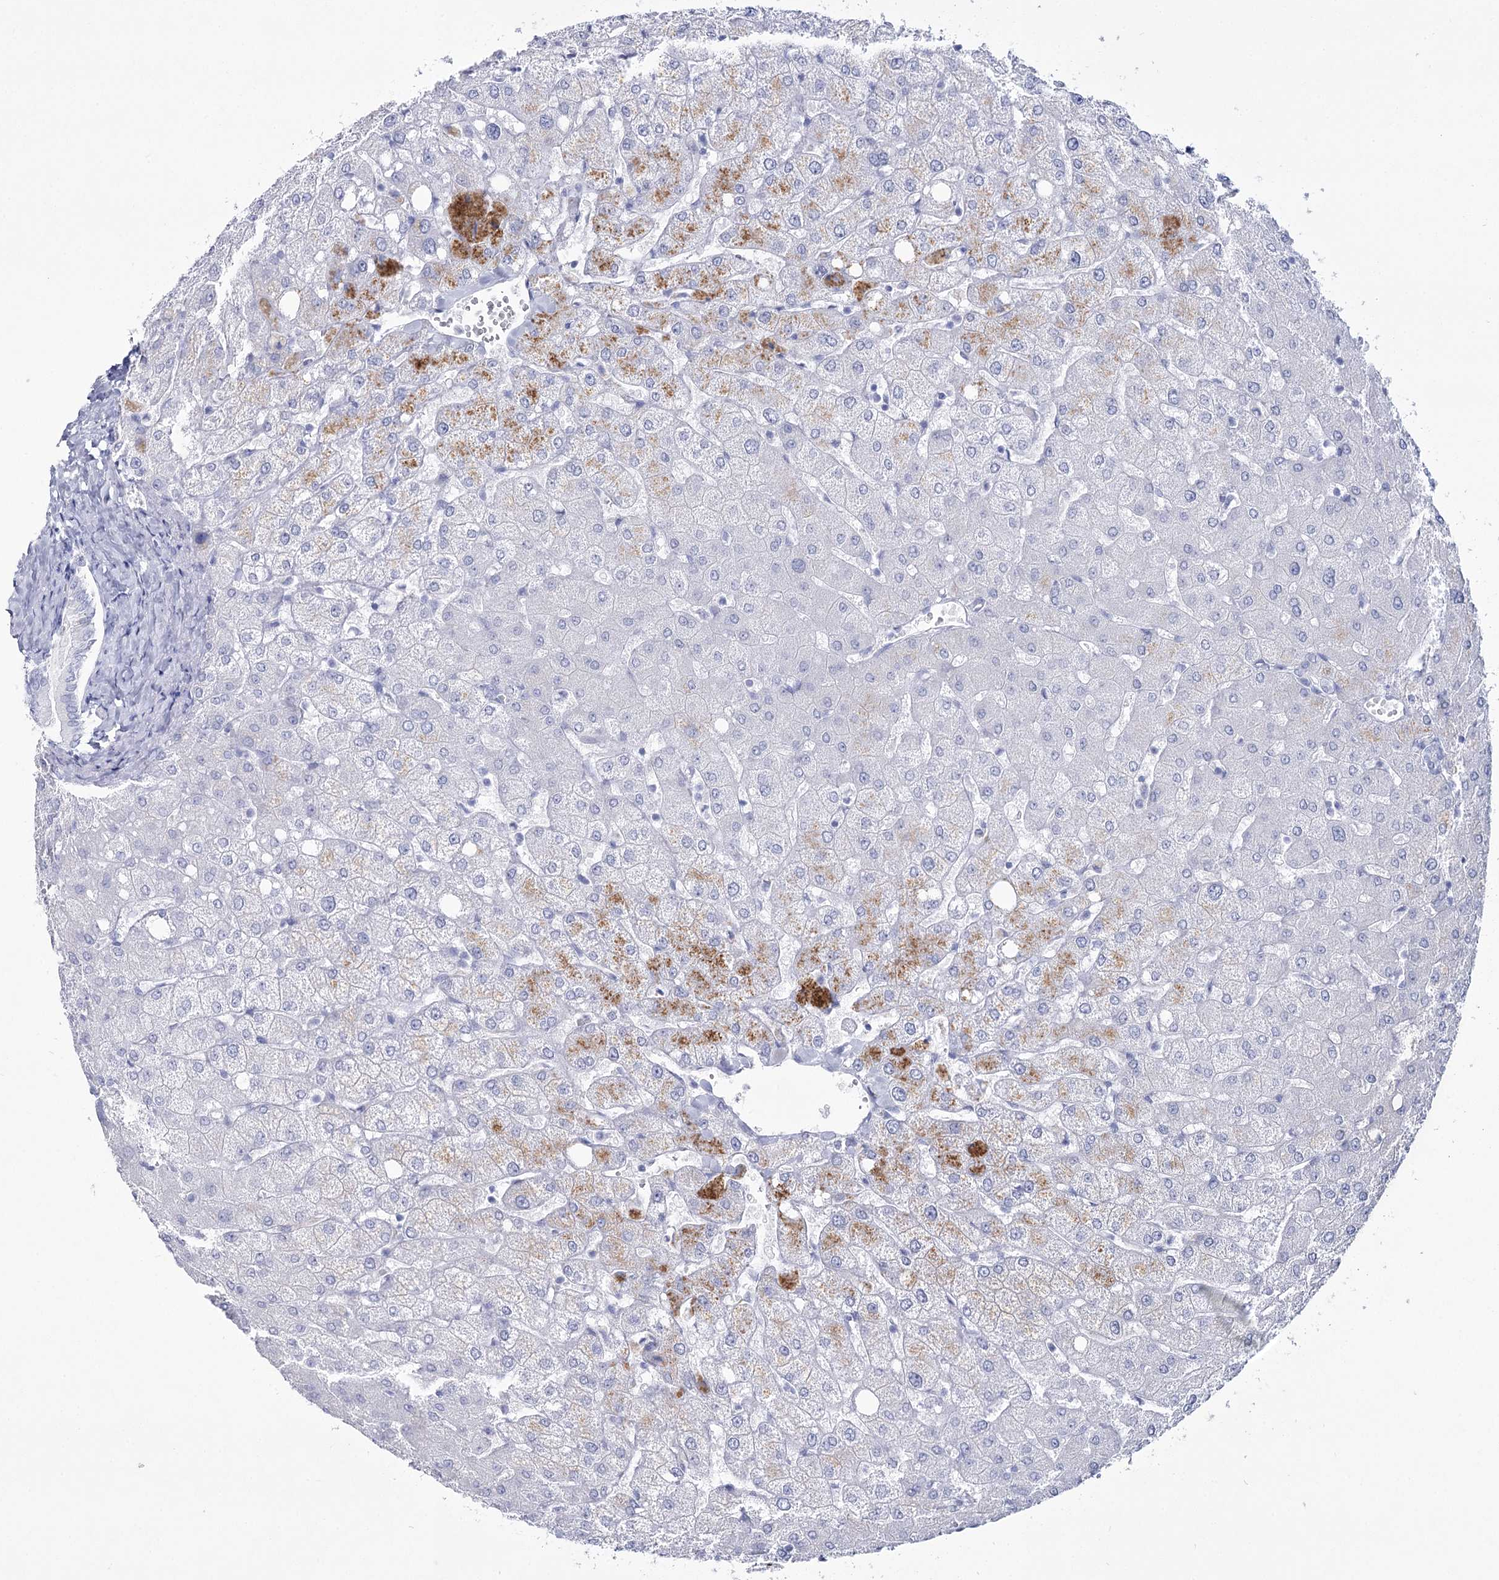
{"staining": {"intensity": "negative", "quantity": "none", "location": "none"}, "tissue": "liver", "cell_type": "Cholangiocytes", "image_type": "normal", "snomed": [{"axis": "morphology", "description": "Normal tissue, NOS"}, {"axis": "topography", "description": "Liver"}], "caption": "There is no significant staining in cholangiocytes of liver. (Brightfield microscopy of DAB immunohistochemistry (IHC) at high magnification).", "gene": "RNF186", "patient": {"sex": "female", "age": 54}}